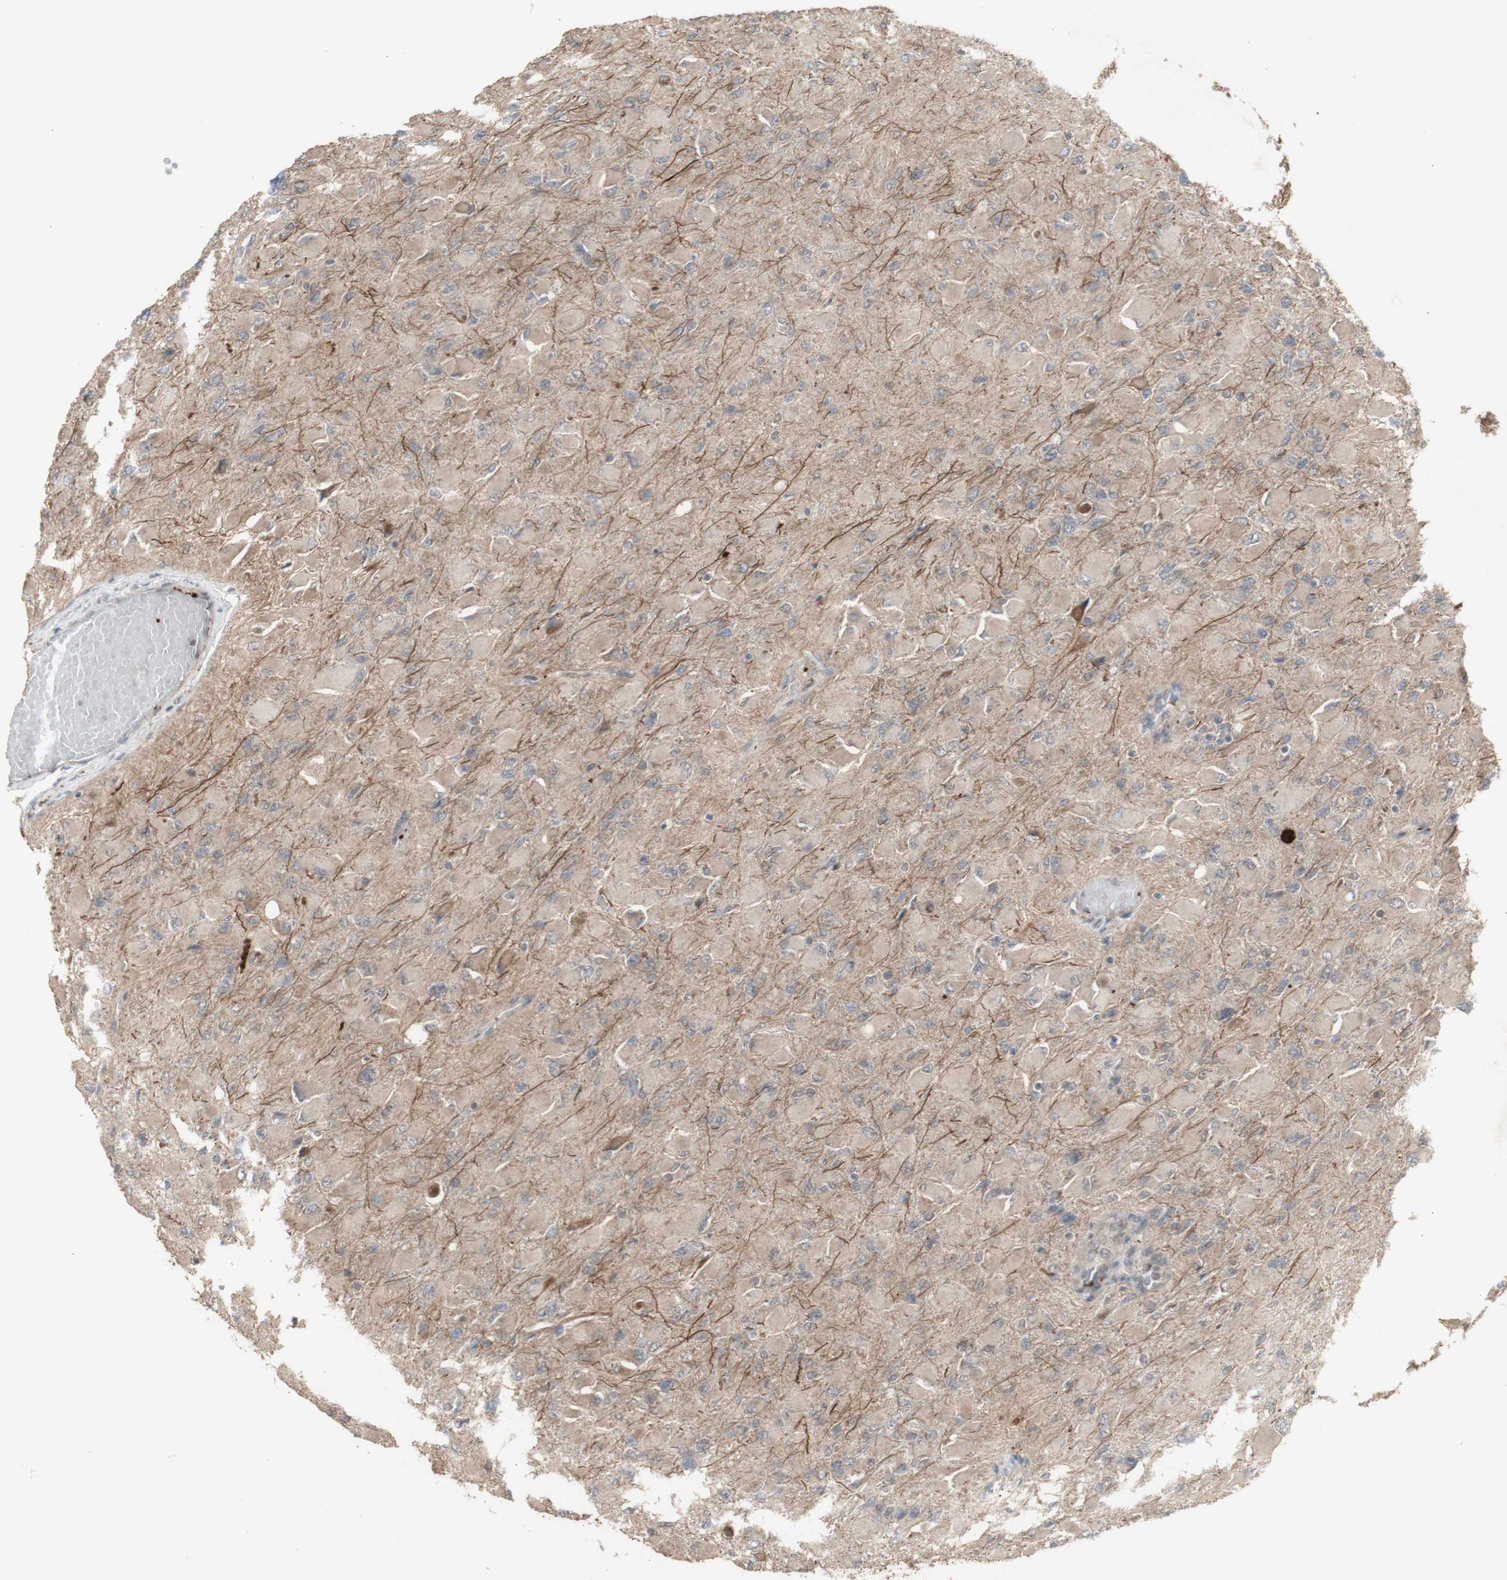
{"staining": {"intensity": "weak", "quantity": ">75%", "location": "cytoplasmic/membranous"}, "tissue": "glioma", "cell_type": "Tumor cells", "image_type": "cancer", "snomed": [{"axis": "morphology", "description": "Glioma, malignant, High grade"}, {"axis": "topography", "description": "Cerebral cortex"}], "caption": "Malignant high-grade glioma stained with a brown dye shows weak cytoplasmic/membranous positive positivity in approximately >75% of tumor cells.", "gene": "ALOX12", "patient": {"sex": "female", "age": 36}}